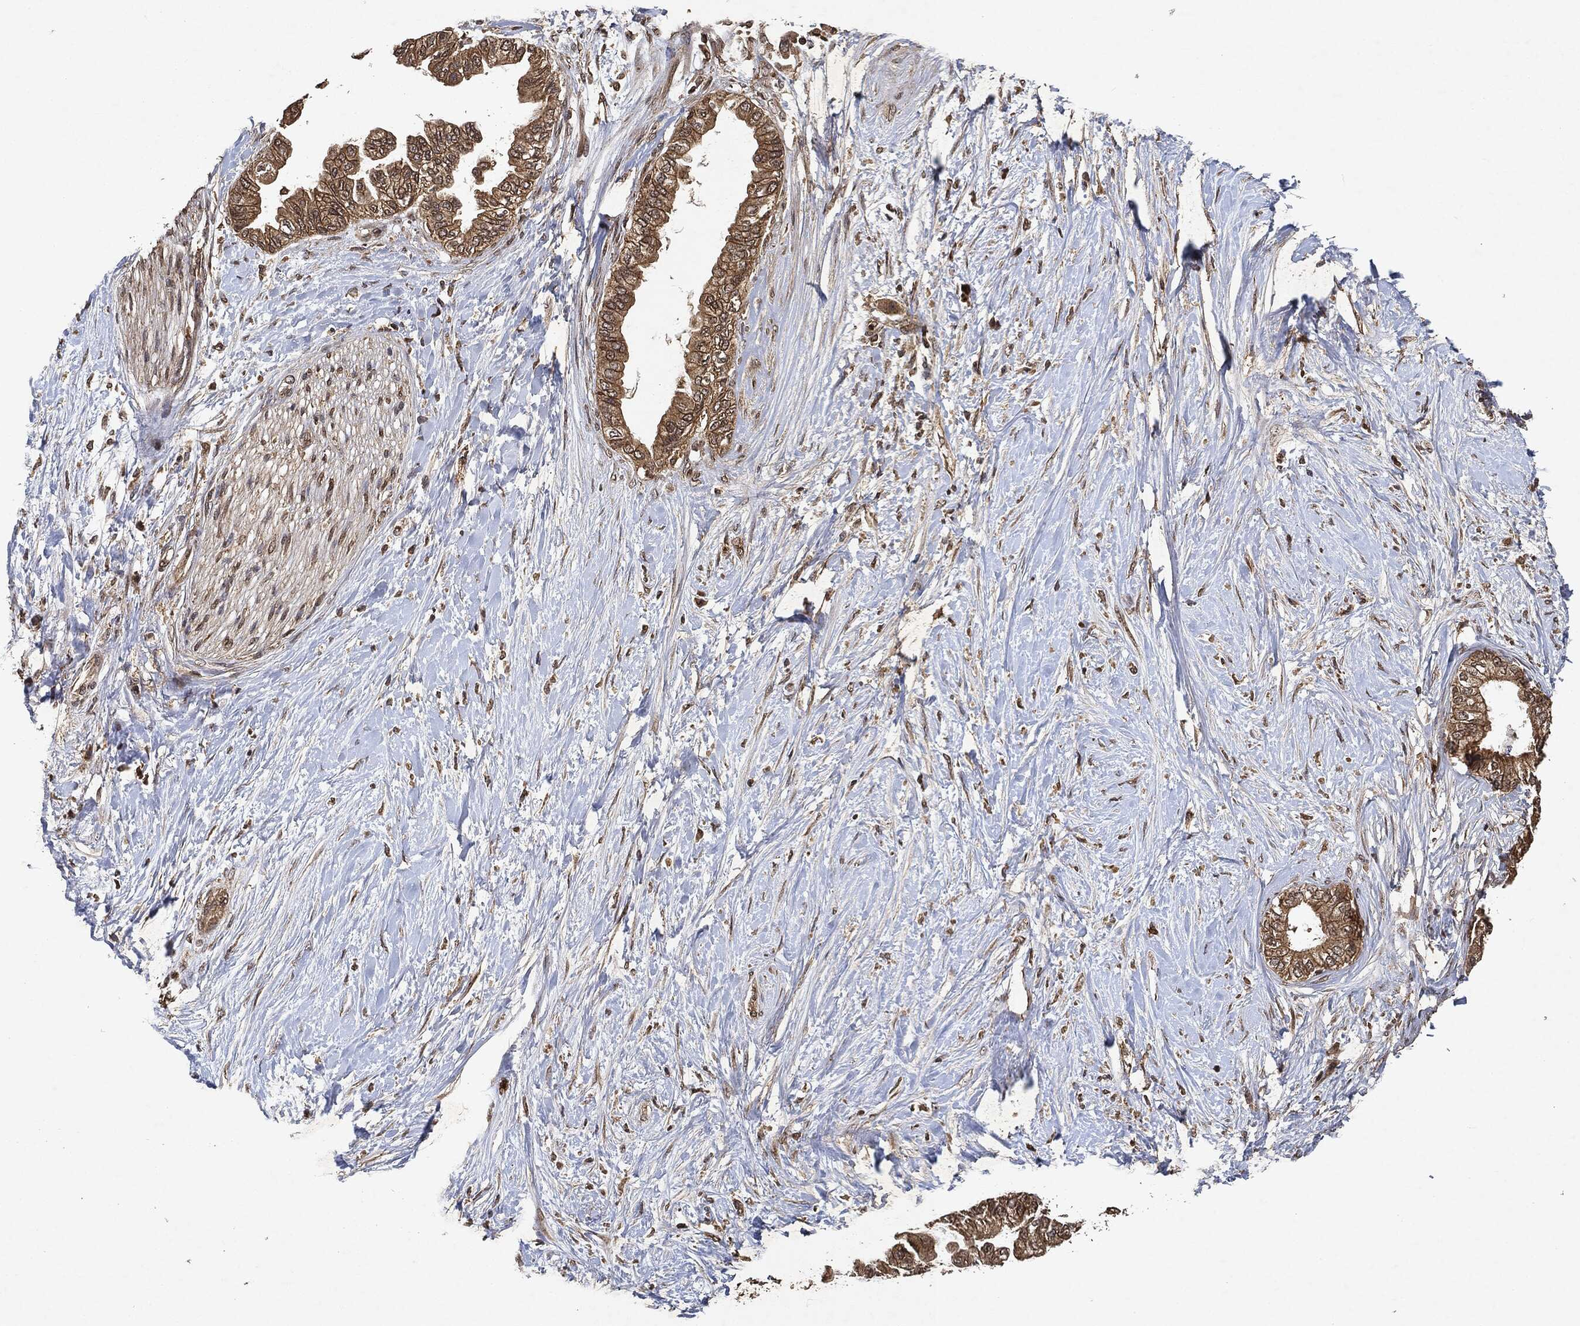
{"staining": {"intensity": "moderate", "quantity": ">75%", "location": "cytoplasmic/membranous"}, "tissue": "pancreatic cancer", "cell_type": "Tumor cells", "image_type": "cancer", "snomed": [{"axis": "morphology", "description": "Normal tissue, NOS"}, {"axis": "morphology", "description": "Adenocarcinoma, NOS"}, {"axis": "topography", "description": "Pancreas"}, {"axis": "topography", "description": "Duodenum"}], "caption": "Immunohistochemistry (IHC) of pancreatic cancer (adenocarcinoma) reveals medium levels of moderate cytoplasmic/membranous staining in about >75% of tumor cells.", "gene": "ZNF226", "patient": {"sex": "female", "age": 60}}